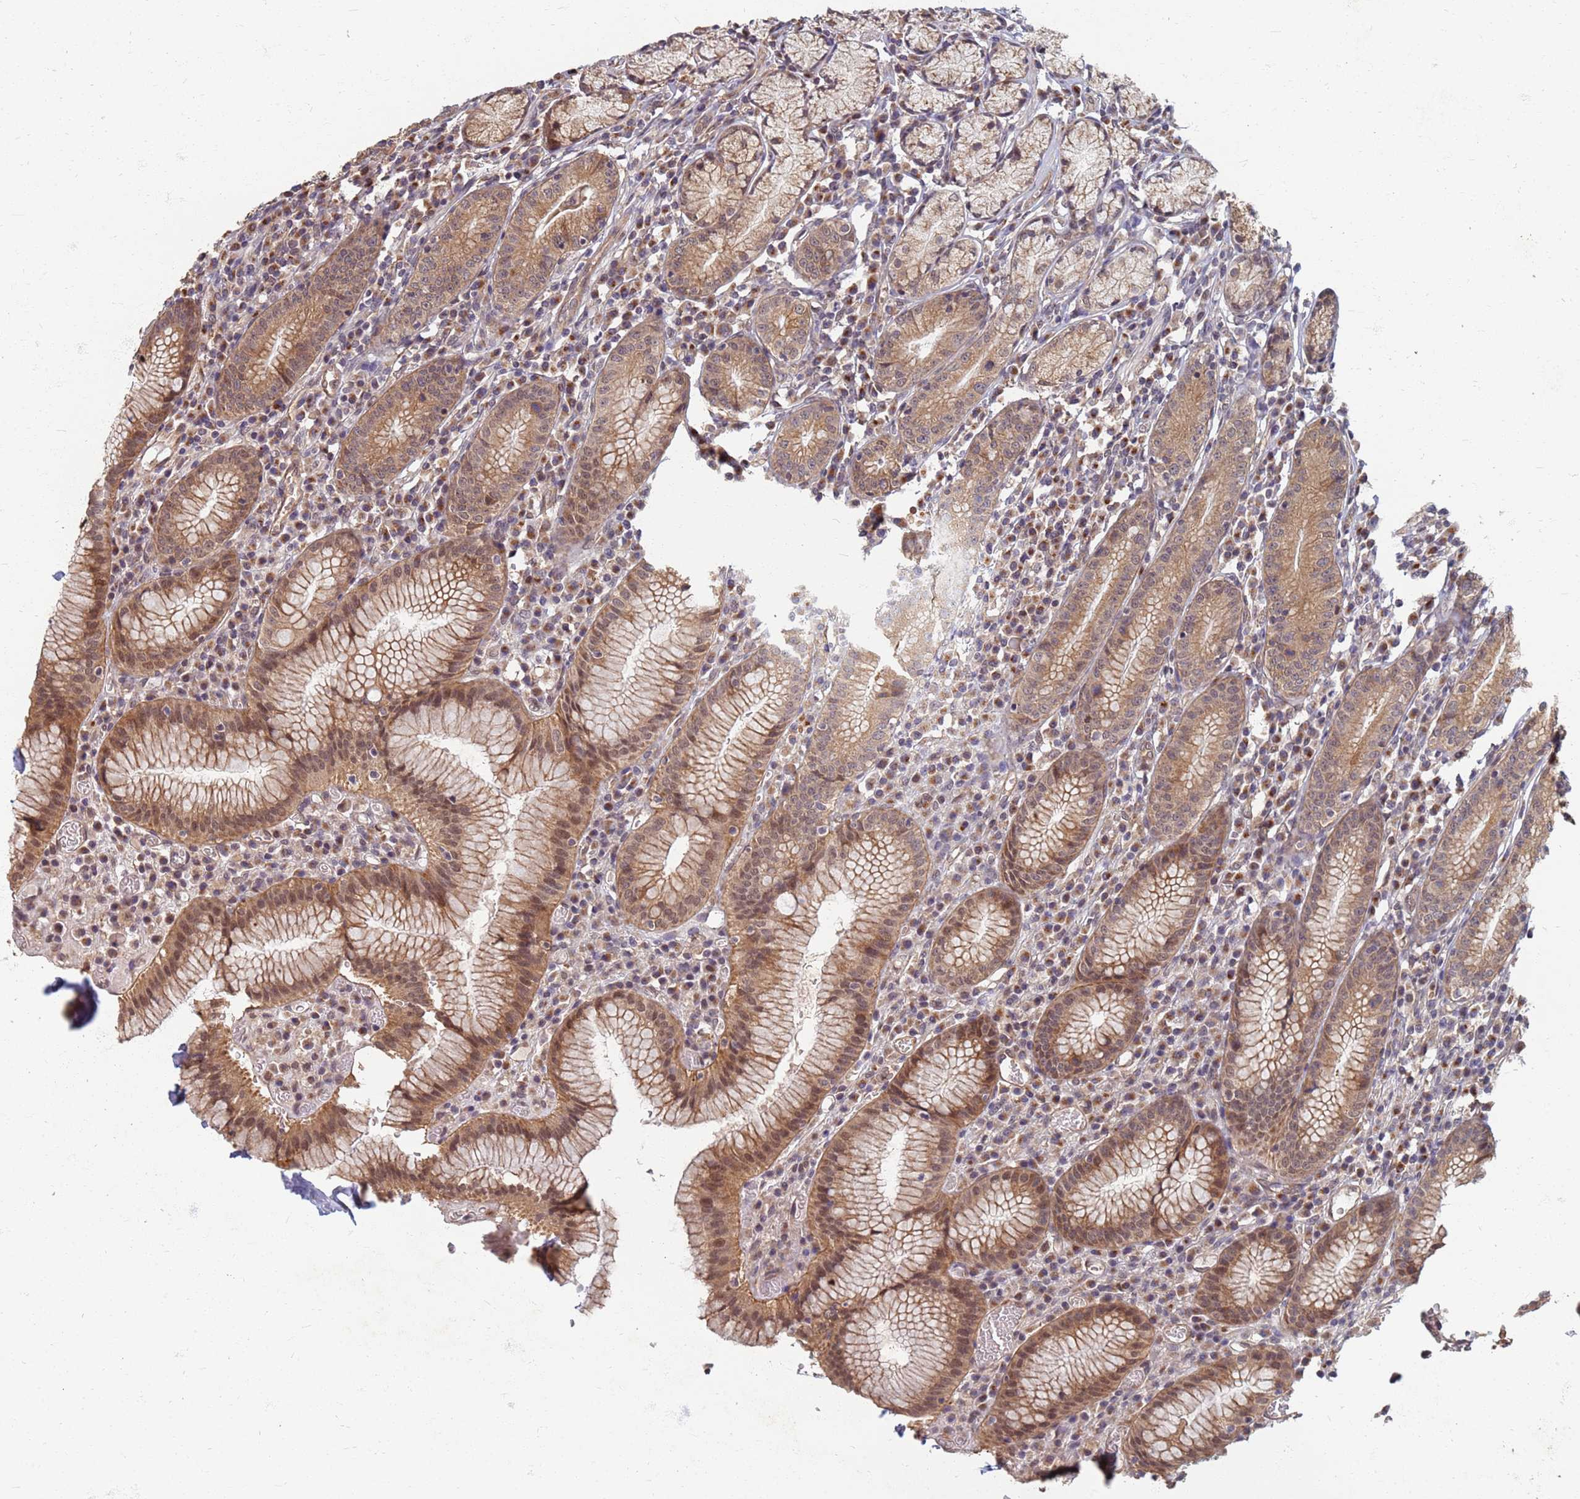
{"staining": {"intensity": "moderate", "quantity": ">75%", "location": "cytoplasmic/membranous,nuclear"}, "tissue": "stomach", "cell_type": "Glandular cells", "image_type": "normal", "snomed": [{"axis": "morphology", "description": "Normal tissue, NOS"}, {"axis": "topography", "description": "Stomach"}], "caption": "Immunohistochemistry (DAB (3,3'-diaminobenzidine)) staining of benign human stomach exhibits moderate cytoplasmic/membranous,nuclear protein positivity in about >75% of glandular cells.", "gene": "ITGB4", "patient": {"sex": "male", "age": 55}}